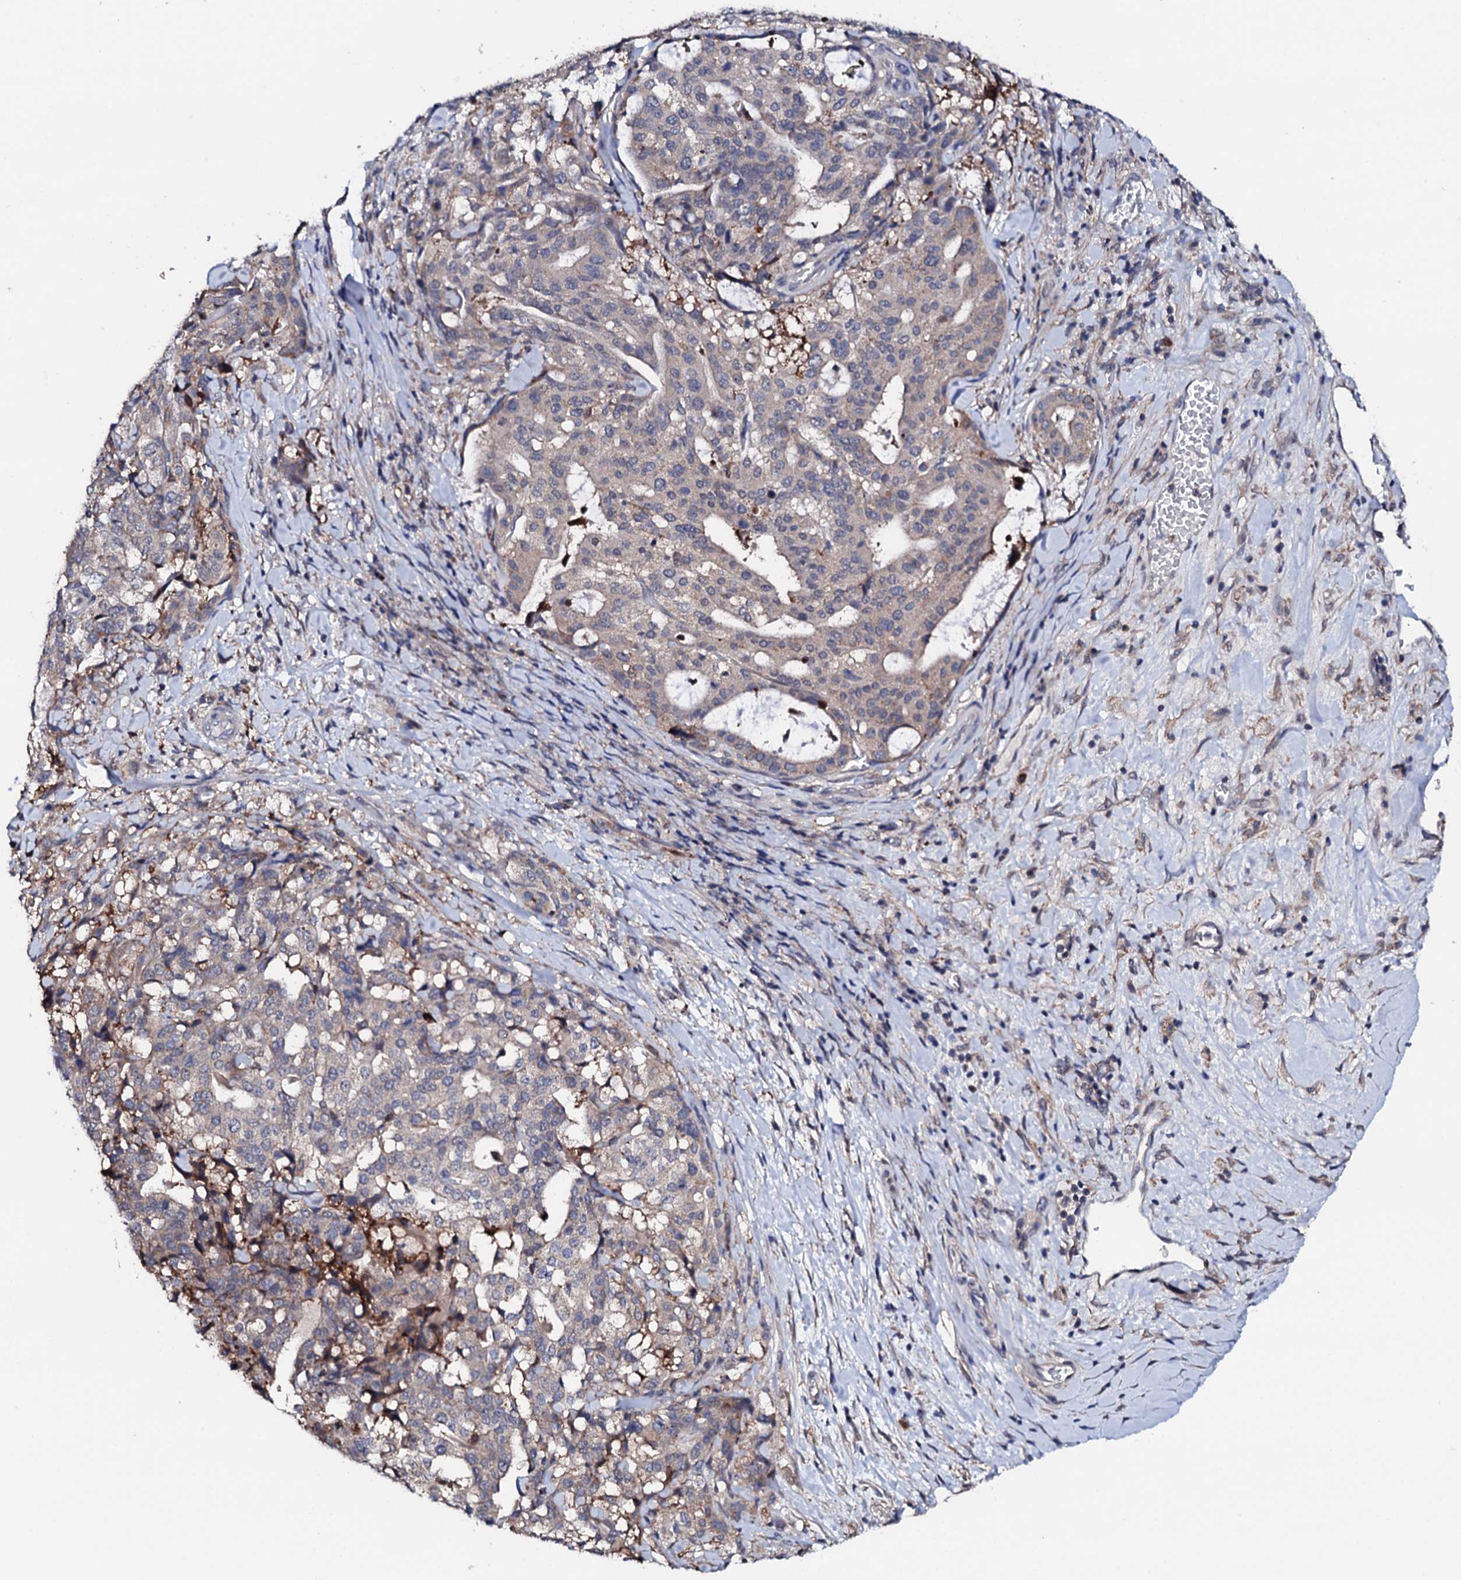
{"staining": {"intensity": "weak", "quantity": "<25%", "location": "cytoplasmic/membranous"}, "tissue": "stomach cancer", "cell_type": "Tumor cells", "image_type": "cancer", "snomed": [{"axis": "morphology", "description": "Adenocarcinoma, NOS"}, {"axis": "topography", "description": "Stomach"}], "caption": "A high-resolution histopathology image shows IHC staining of stomach cancer (adenocarcinoma), which shows no significant staining in tumor cells. Nuclei are stained in blue.", "gene": "EDC3", "patient": {"sex": "male", "age": 48}}